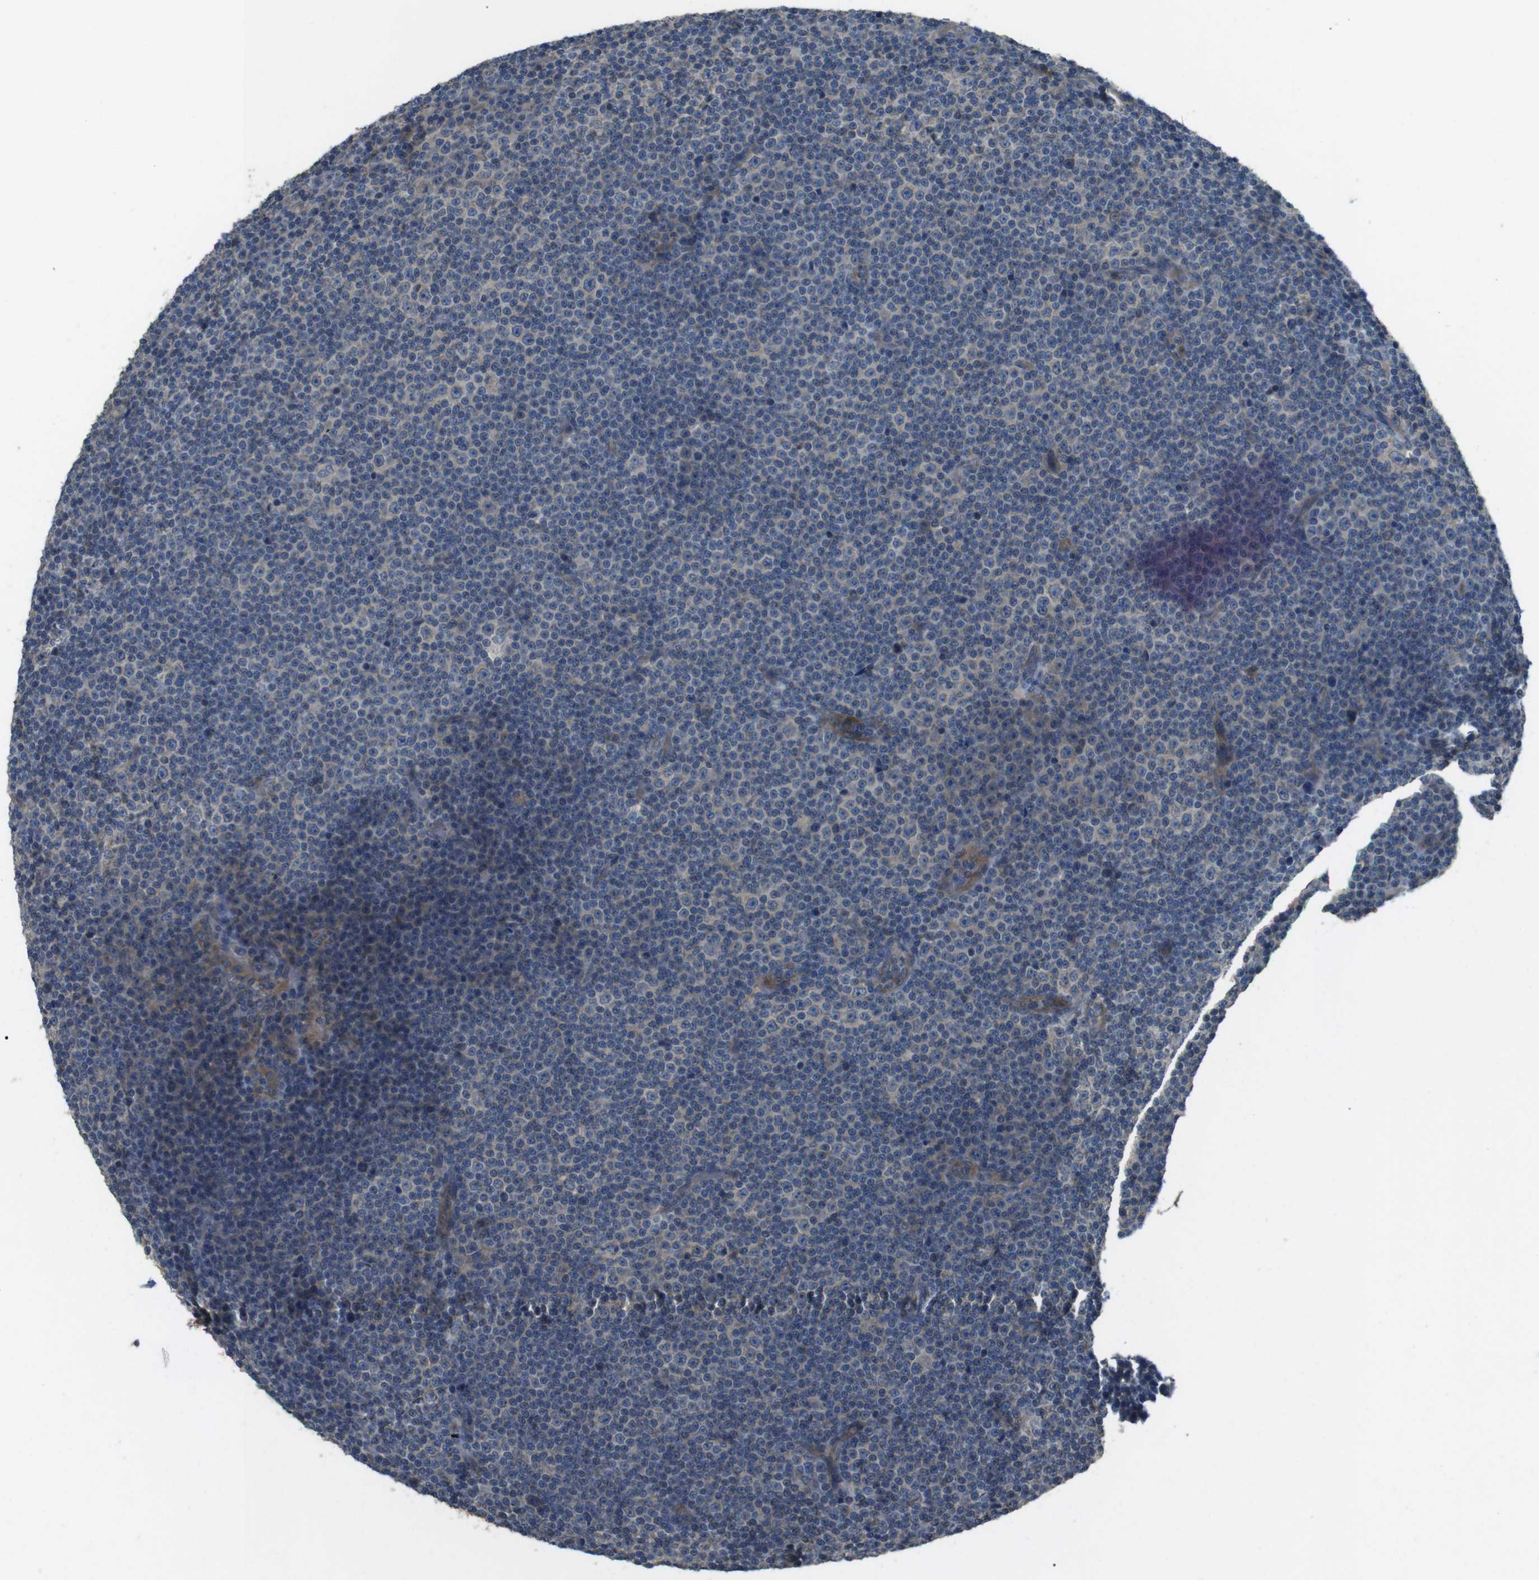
{"staining": {"intensity": "negative", "quantity": "none", "location": "none"}, "tissue": "lymphoma", "cell_type": "Tumor cells", "image_type": "cancer", "snomed": [{"axis": "morphology", "description": "Malignant lymphoma, non-Hodgkin's type, Low grade"}, {"axis": "topography", "description": "Lymph node"}], "caption": "A high-resolution micrograph shows immunohistochemistry staining of malignant lymphoma, non-Hodgkin's type (low-grade), which shows no significant expression in tumor cells.", "gene": "FUT2", "patient": {"sex": "female", "age": 67}}